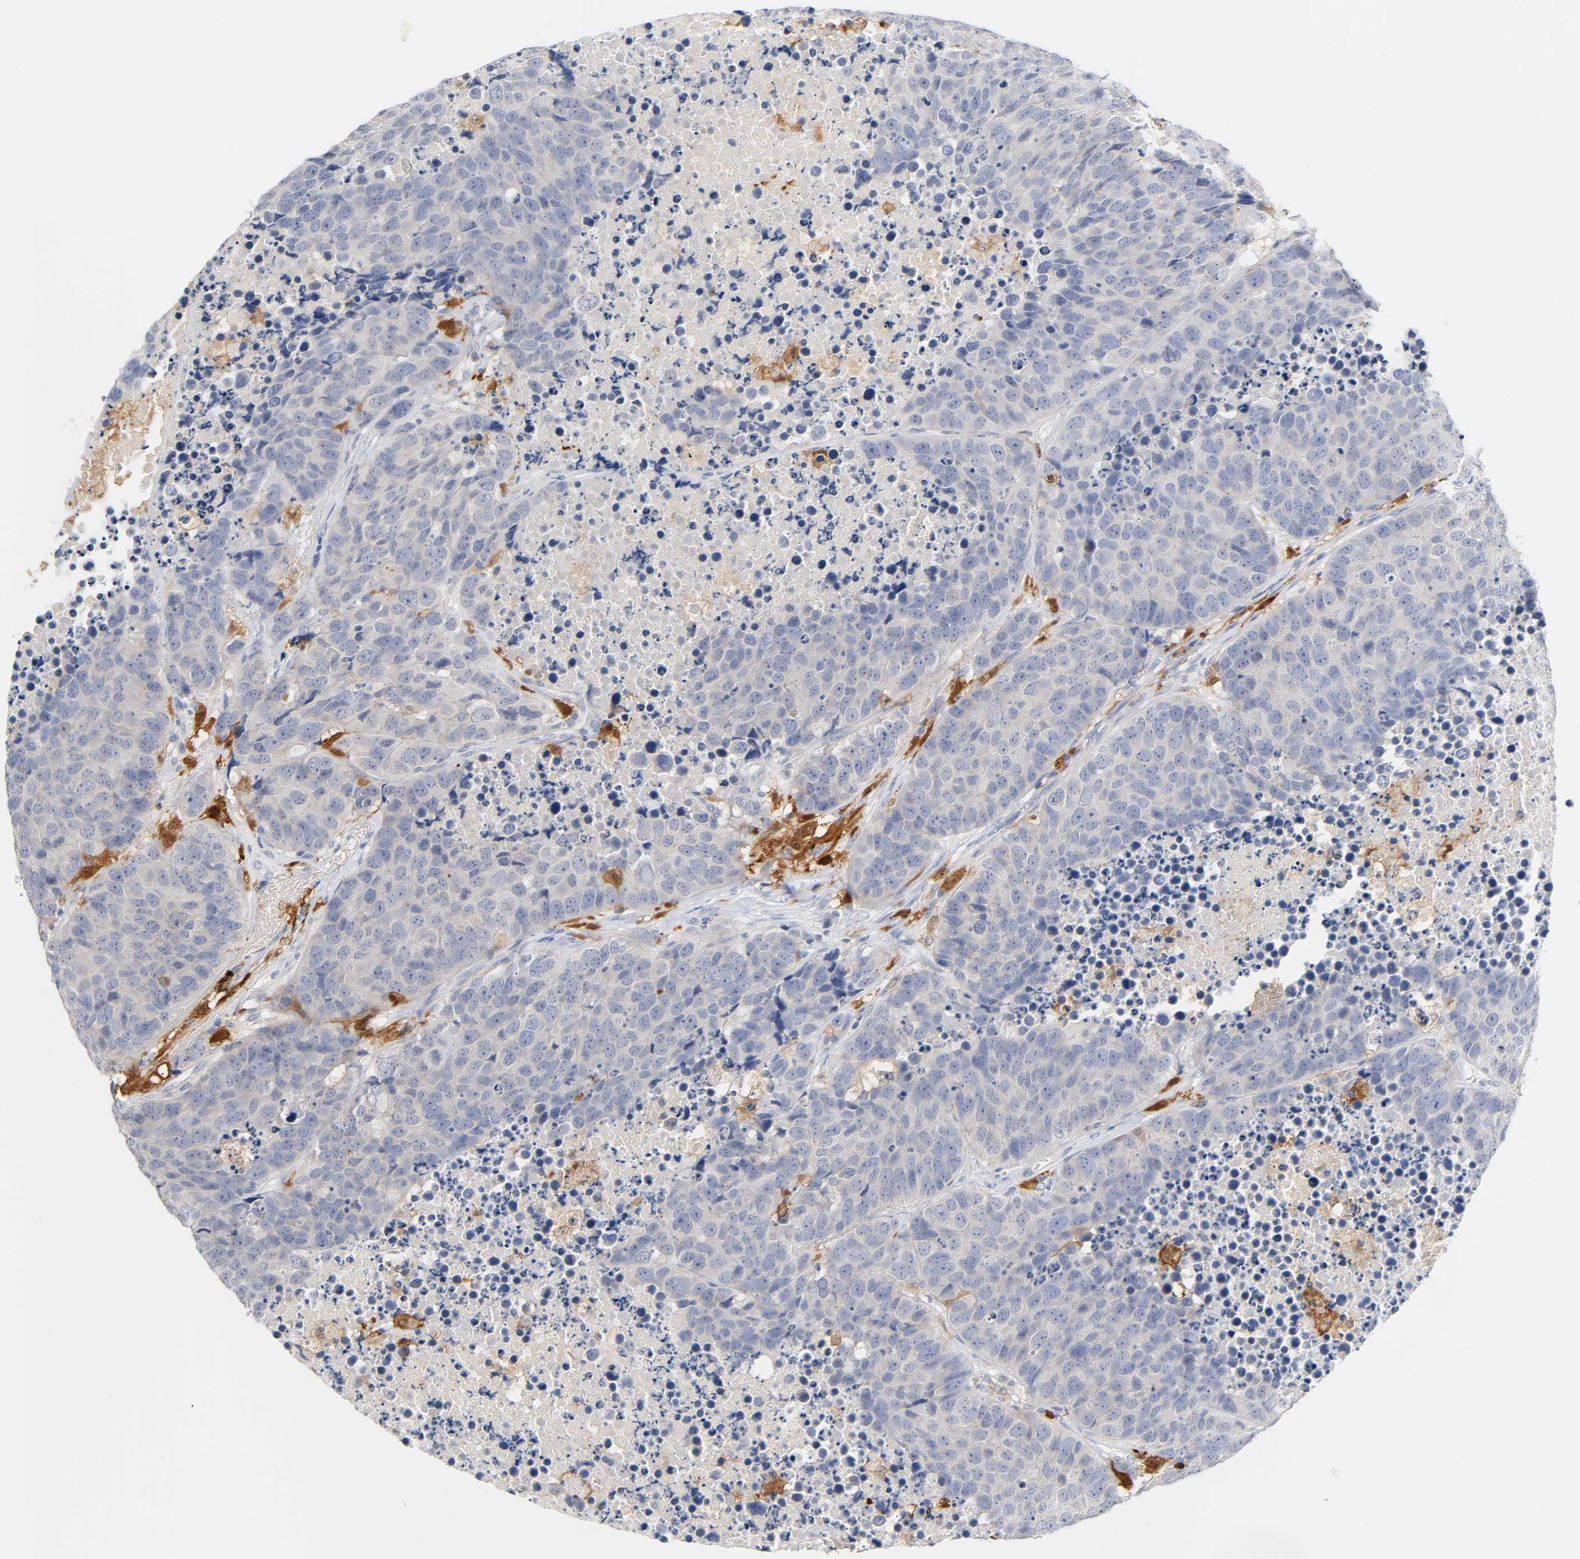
{"staining": {"intensity": "negative", "quantity": "none", "location": "none"}, "tissue": "carcinoid", "cell_type": "Tumor cells", "image_type": "cancer", "snomed": [{"axis": "morphology", "description": "Carcinoid, malignant, NOS"}, {"axis": "topography", "description": "Lung"}], "caption": "Immunohistochemistry (IHC) micrograph of human carcinoid stained for a protein (brown), which displays no staining in tumor cells.", "gene": "IL18", "patient": {"sex": "male", "age": 60}}